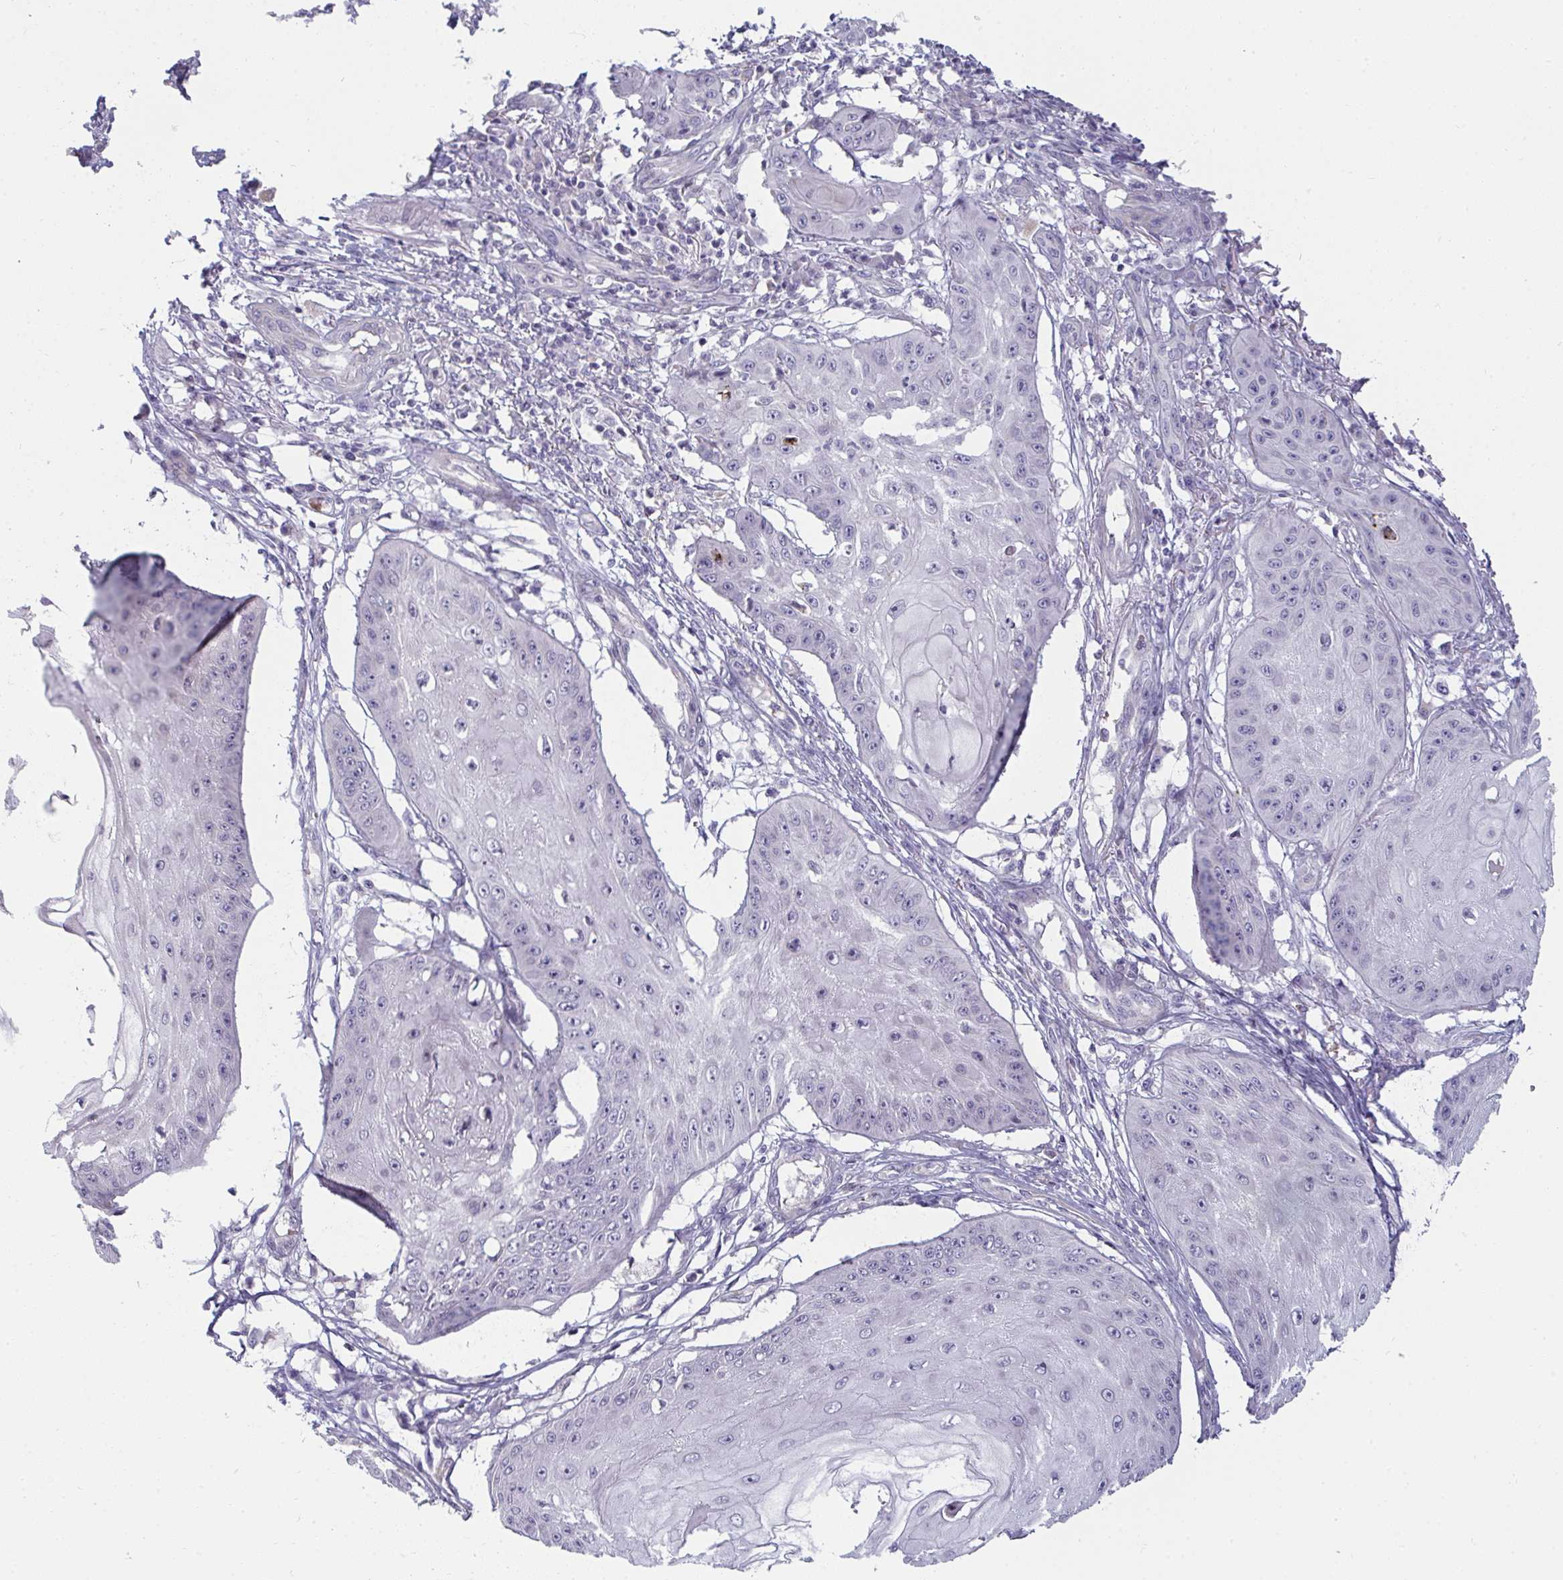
{"staining": {"intensity": "negative", "quantity": "none", "location": "none"}, "tissue": "skin cancer", "cell_type": "Tumor cells", "image_type": "cancer", "snomed": [{"axis": "morphology", "description": "Squamous cell carcinoma, NOS"}, {"axis": "topography", "description": "Skin"}], "caption": "The image displays no staining of tumor cells in skin cancer (squamous cell carcinoma).", "gene": "SHB", "patient": {"sex": "male", "age": 70}}